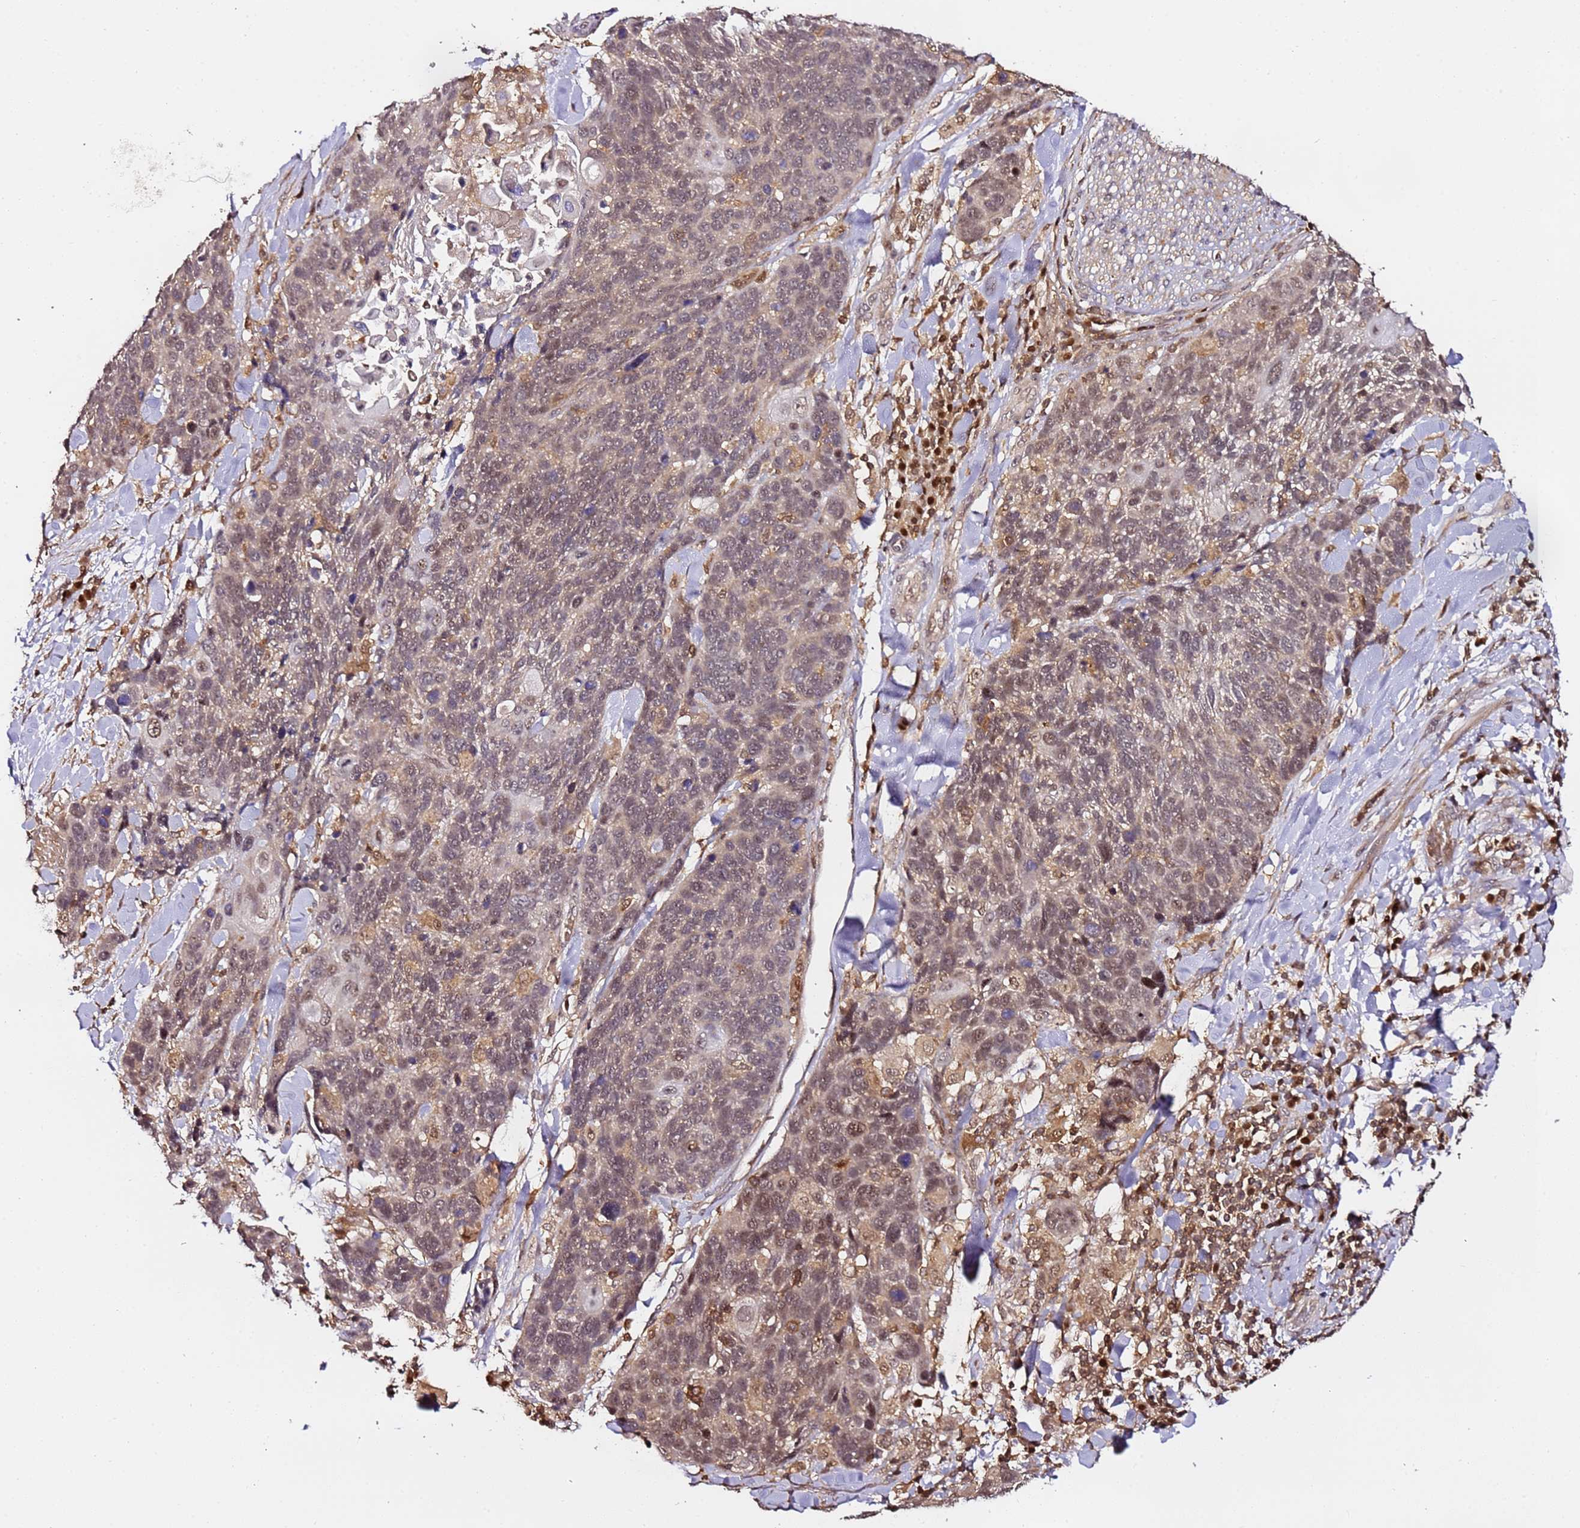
{"staining": {"intensity": "weak", "quantity": ">75%", "location": "cytoplasmic/membranous"}, "tissue": "soft tissue", "cell_type": "Fibroblasts", "image_type": "normal", "snomed": [{"axis": "morphology", "description": "Normal tissue, NOS"}, {"axis": "morphology", "description": "Squamous cell carcinoma, NOS"}, {"axis": "topography", "description": "Lymph node"}, {"axis": "topography", "description": "Bronchus"}, {"axis": "topography", "description": "Lung"}], "caption": "An immunohistochemistry (IHC) micrograph of normal tissue is shown. Protein staining in brown highlights weak cytoplasmic/membranous positivity in soft tissue within fibroblasts. The staining was performed using DAB to visualize the protein expression in brown, while the nuclei were stained in blue with hematoxylin (Magnification: 20x).", "gene": "OR5V1", "patient": {"sex": "male", "age": 66}}